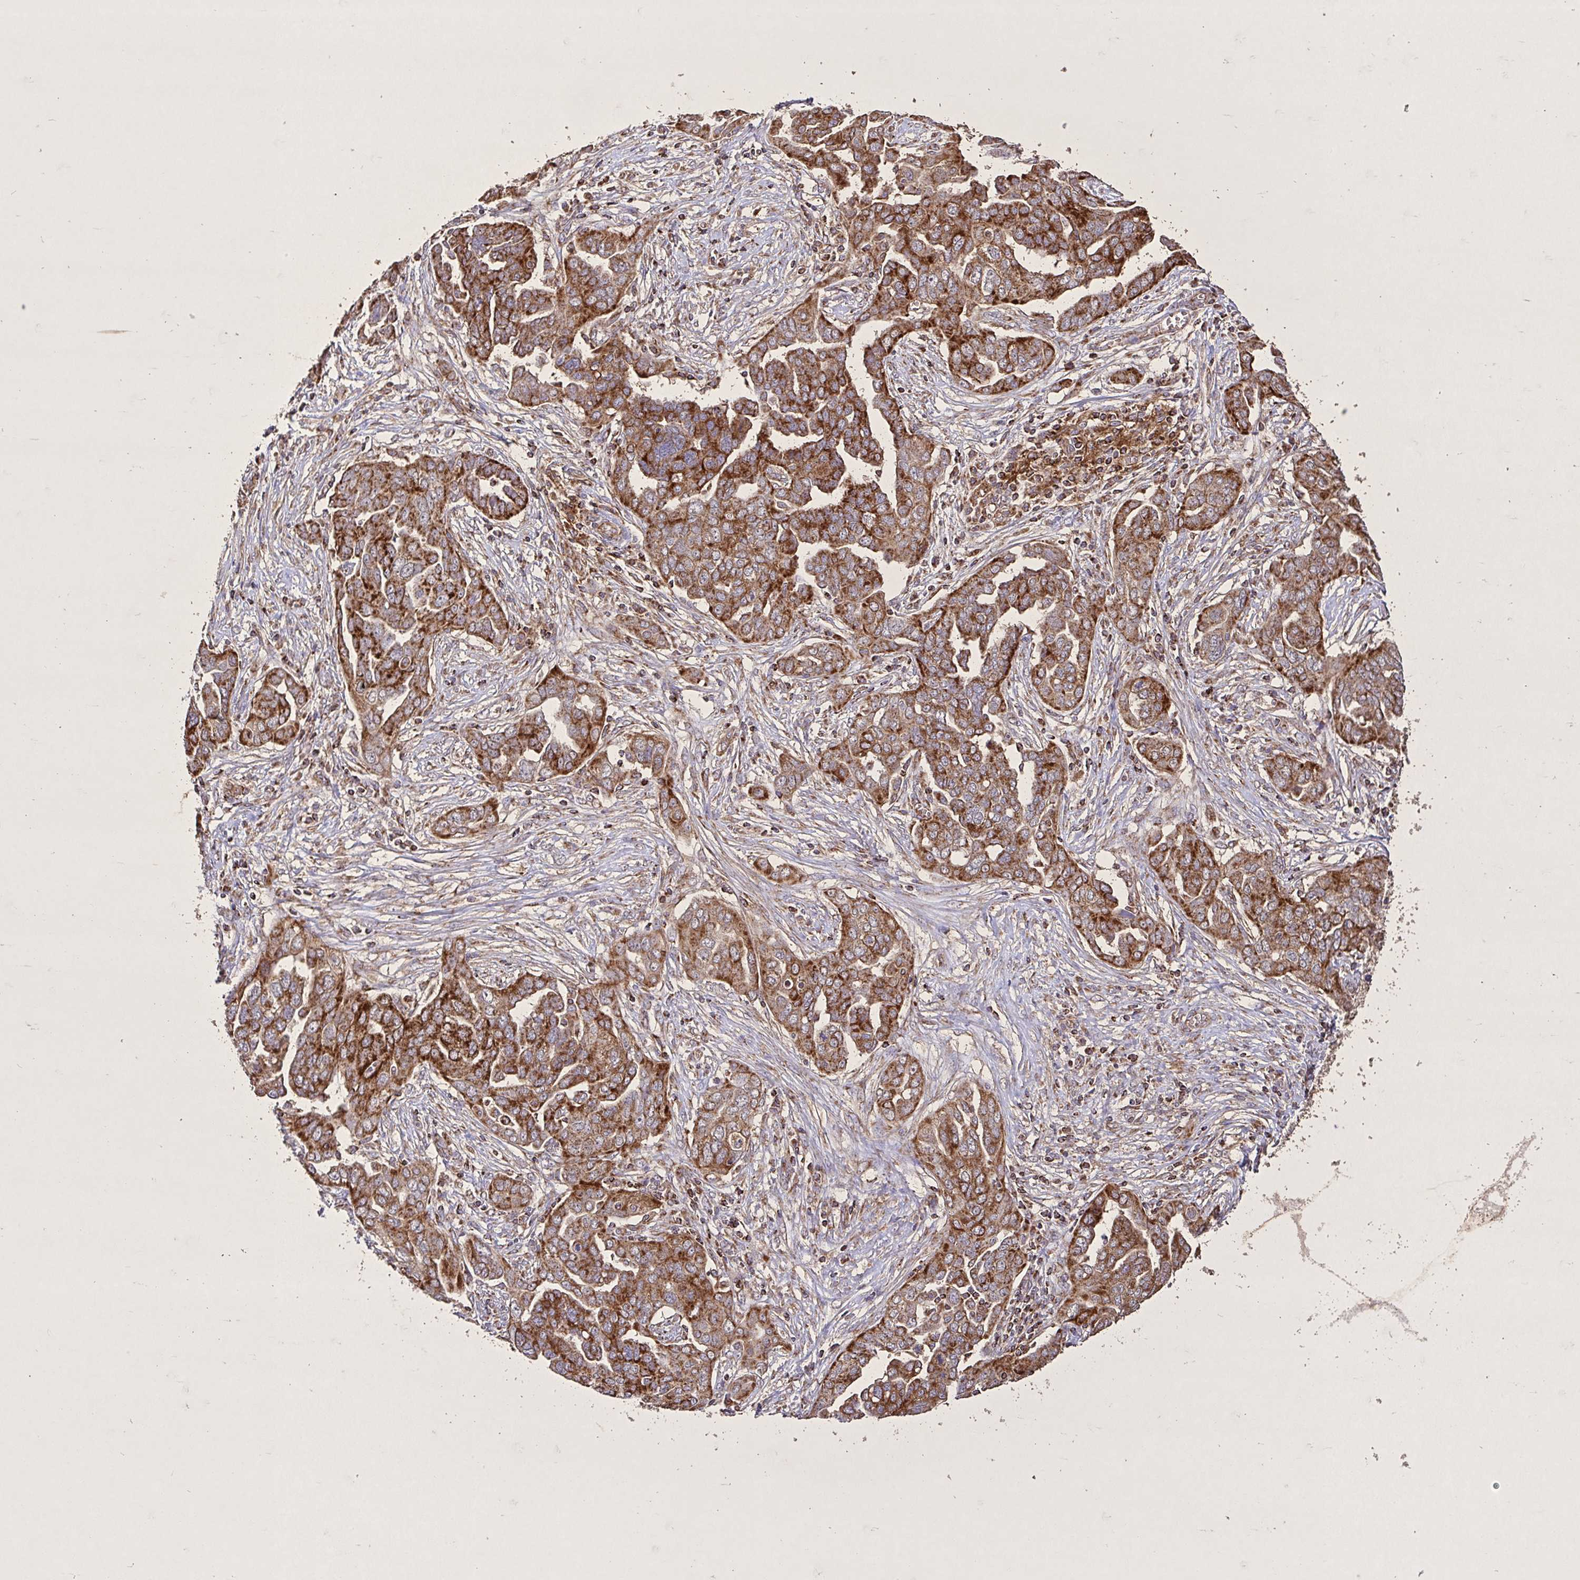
{"staining": {"intensity": "strong", "quantity": ">75%", "location": "cytoplasmic/membranous"}, "tissue": "ovarian cancer", "cell_type": "Tumor cells", "image_type": "cancer", "snomed": [{"axis": "morphology", "description": "Cystadenocarcinoma, serous, NOS"}, {"axis": "topography", "description": "Ovary"}], "caption": "Immunohistochemical staining of ovarian cancer reveals strong cytoplasmic/membranous protein expression in about >75% of tumor cells. Immunohistochemistry stains the protein of interest in brown and the nuclei are stained blue.", "gene": "AGK", "patient": {"sex": "female", "age": 59}}